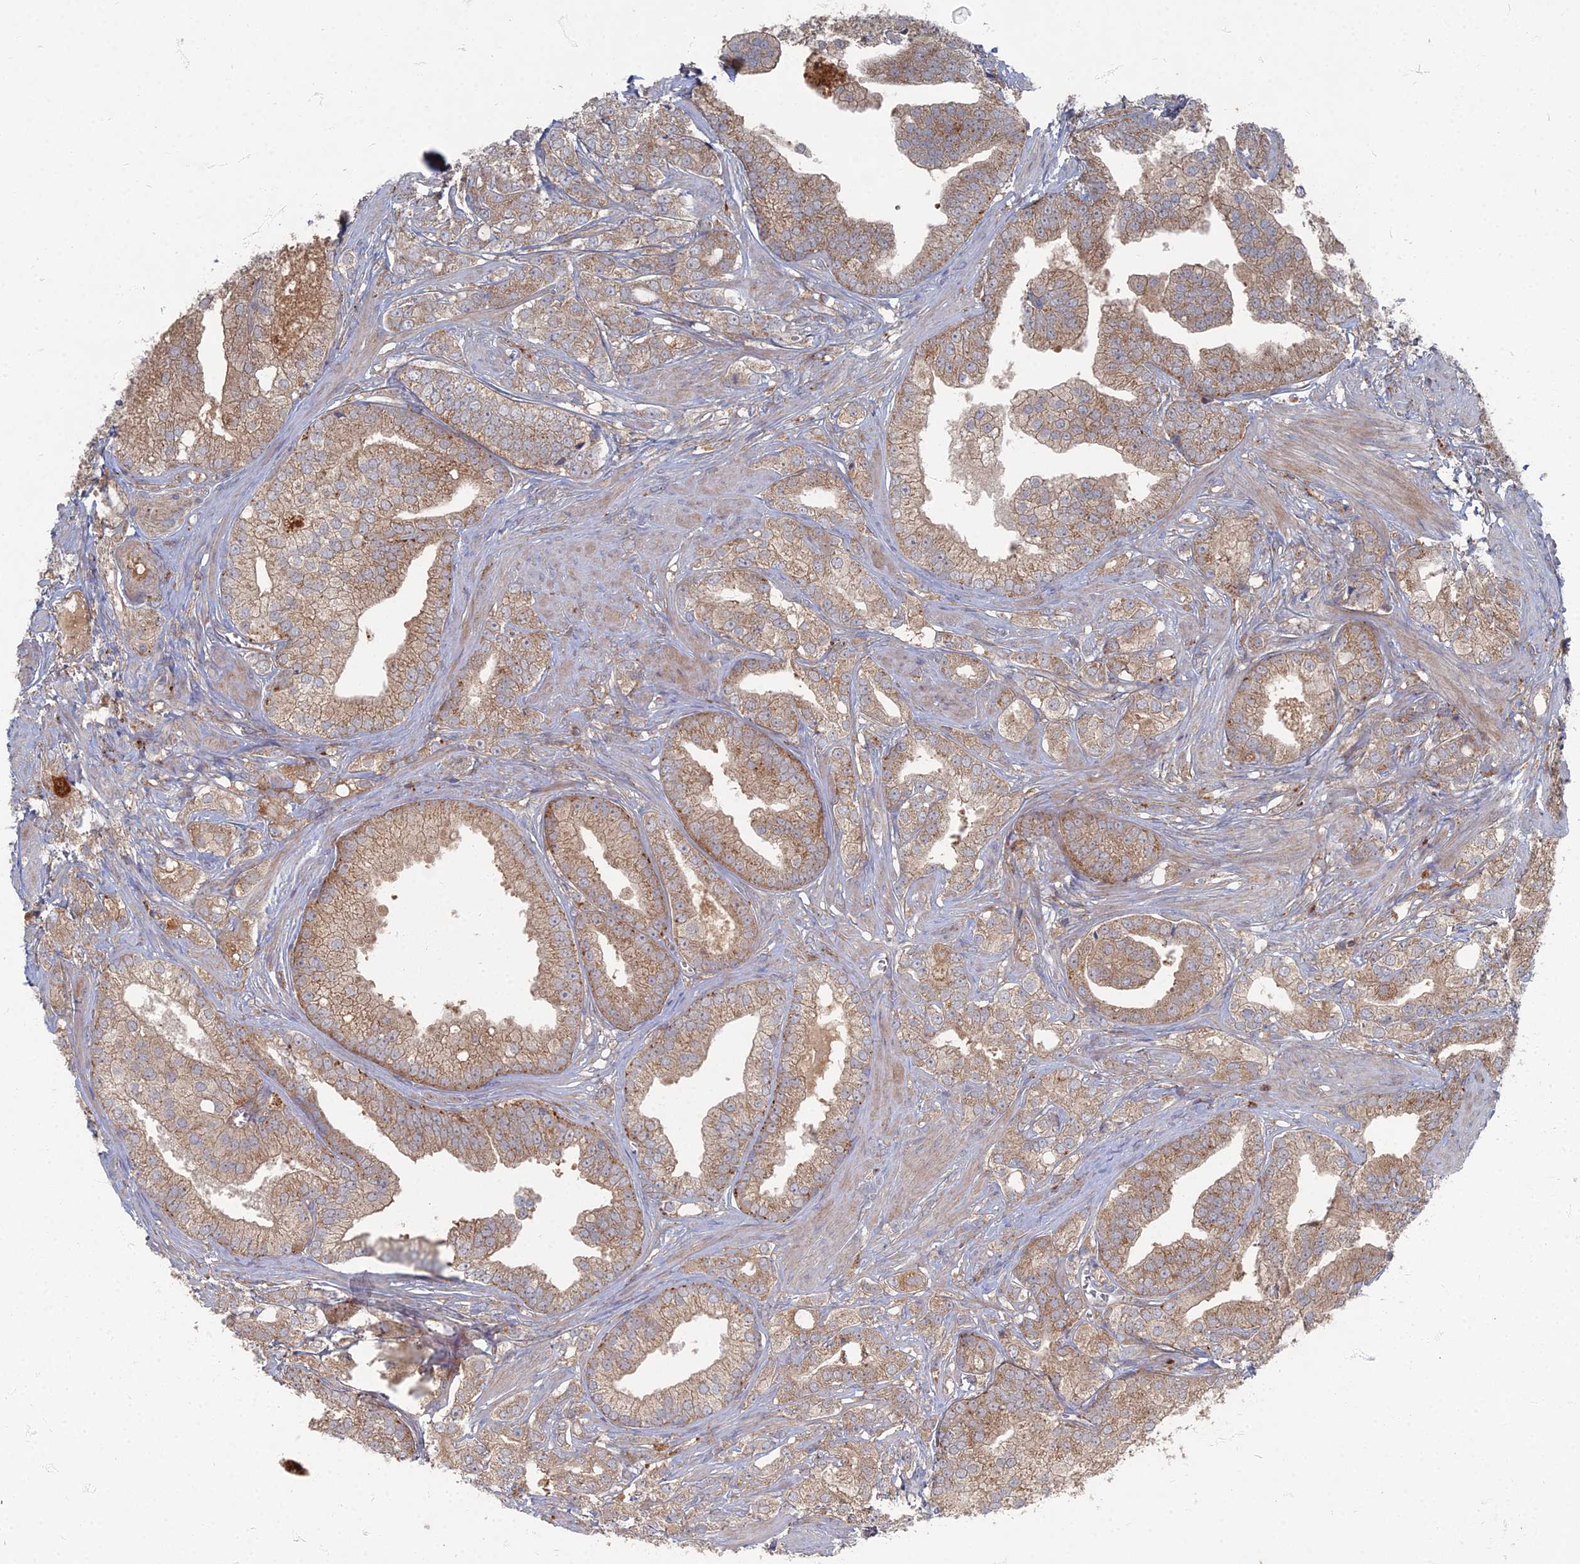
{"staining": {"intensity": "moderate", "quantity": ">75%", "location": "cytoplasmic/membranous"}, "tissue": "prostate cancer", "cell_type": "Tumor cells", "image_type": "cancer", "snomed": [{"axis": "morphology", "description": "Adenocarcinoma, High grade"}, {"axis": "topography", "description": "Prostate"}], "caption": "Immunohistochemistry (IHC) (DAB) staining of human adenocarcinoma (high-grade) (prostate) demonstrates moderate cytoplasmic/membranous protein expression in approximately >75% of tumor cells.", "gene": "PPCDC", "patient": {"sex": "male", "age": 50}}